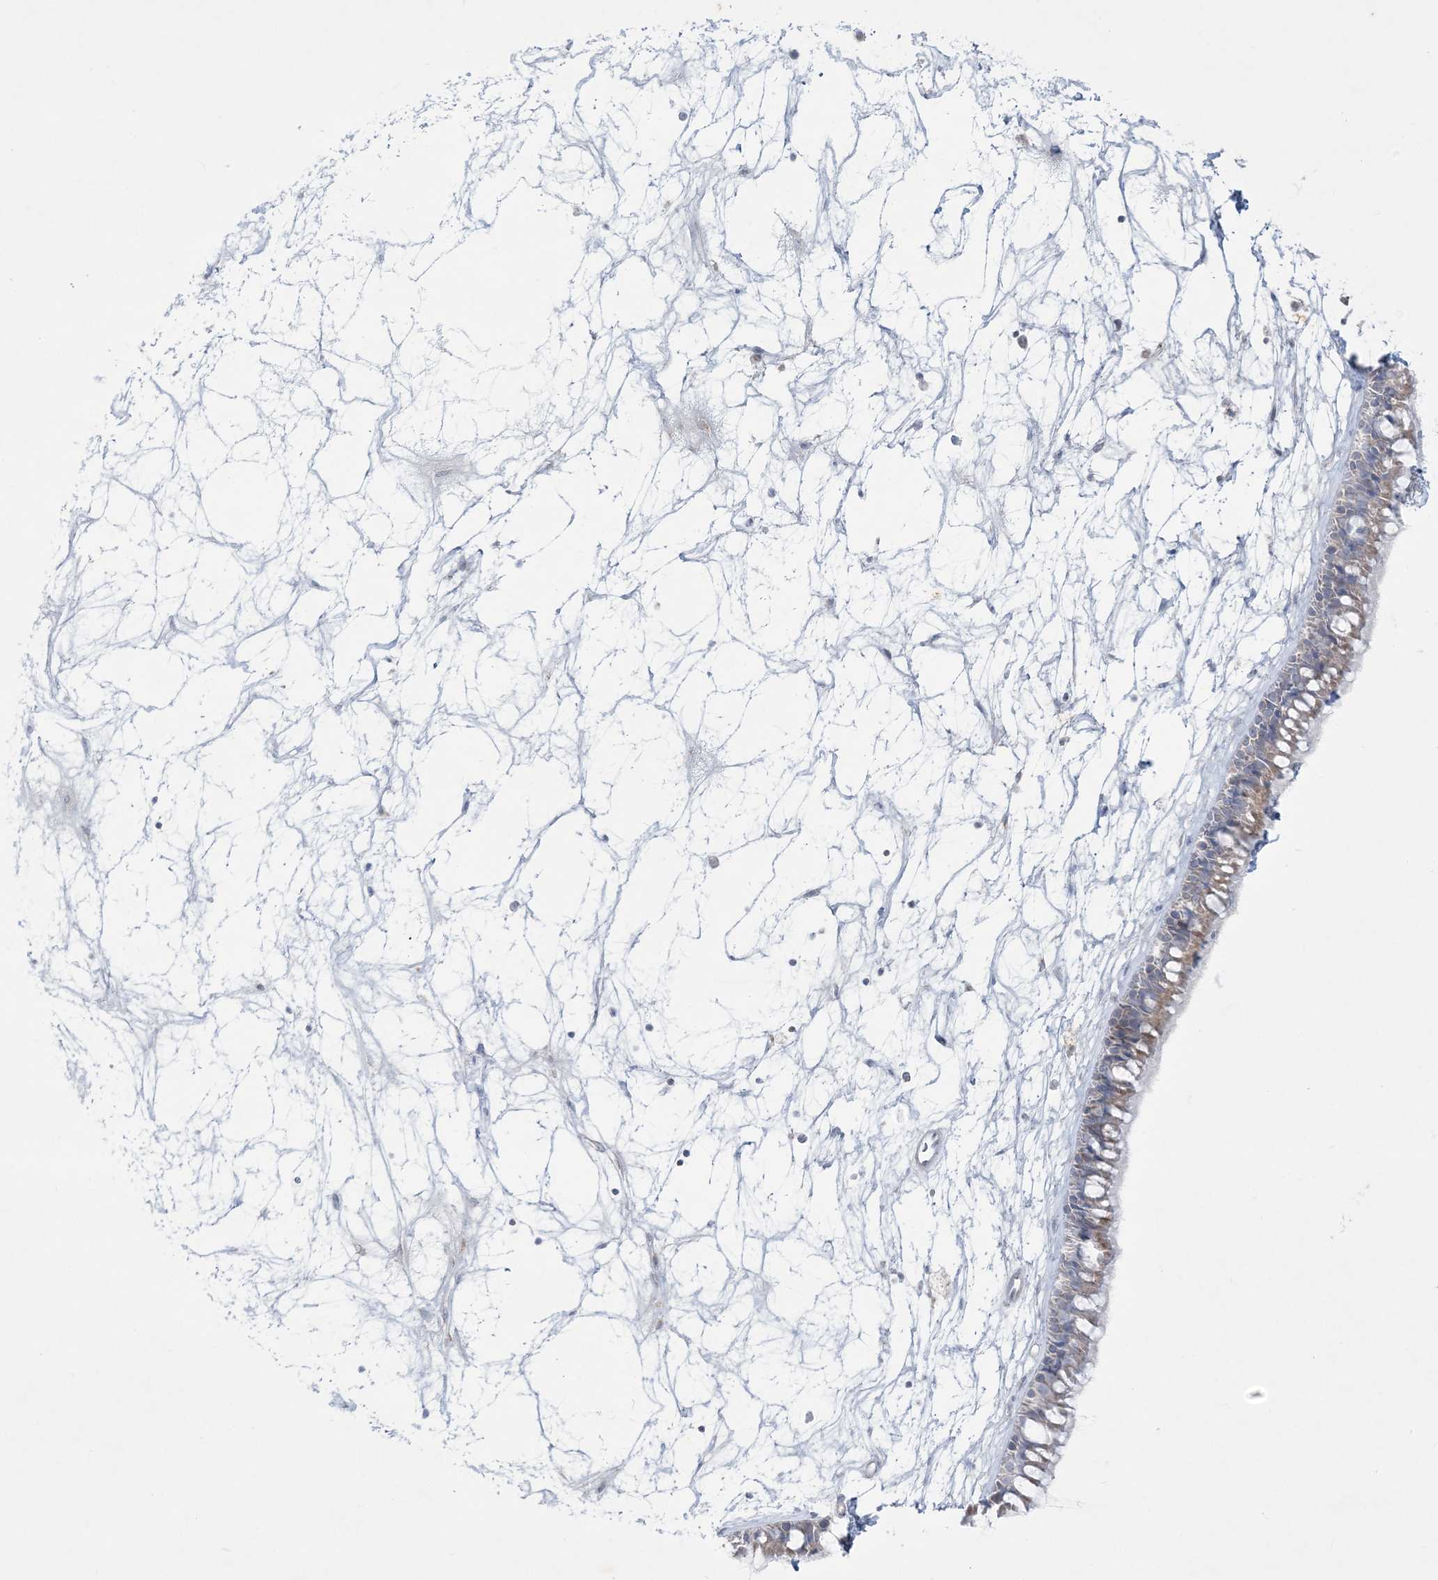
{"staining": {"intensity": "negative", "quantity": "none", "location": "none"}, "tissue": "nasopharynx", "cell_type": "Respiratory epithelial cells", "image_type": "normal", "snomed": [{"axis": "morphology", "description": "Normal tissue, NOS"}, {"axis": "topography", "description": "Nasopharynx"}], "caption": "Unremarkable nasopharynx was stained to show a protein in brown. There is no significant positivity in respiratory epithelial cells. (DAB IHC, high magnification).", "gene": "TBC1D7", "patient": {"sex": "male", "age": 64}}